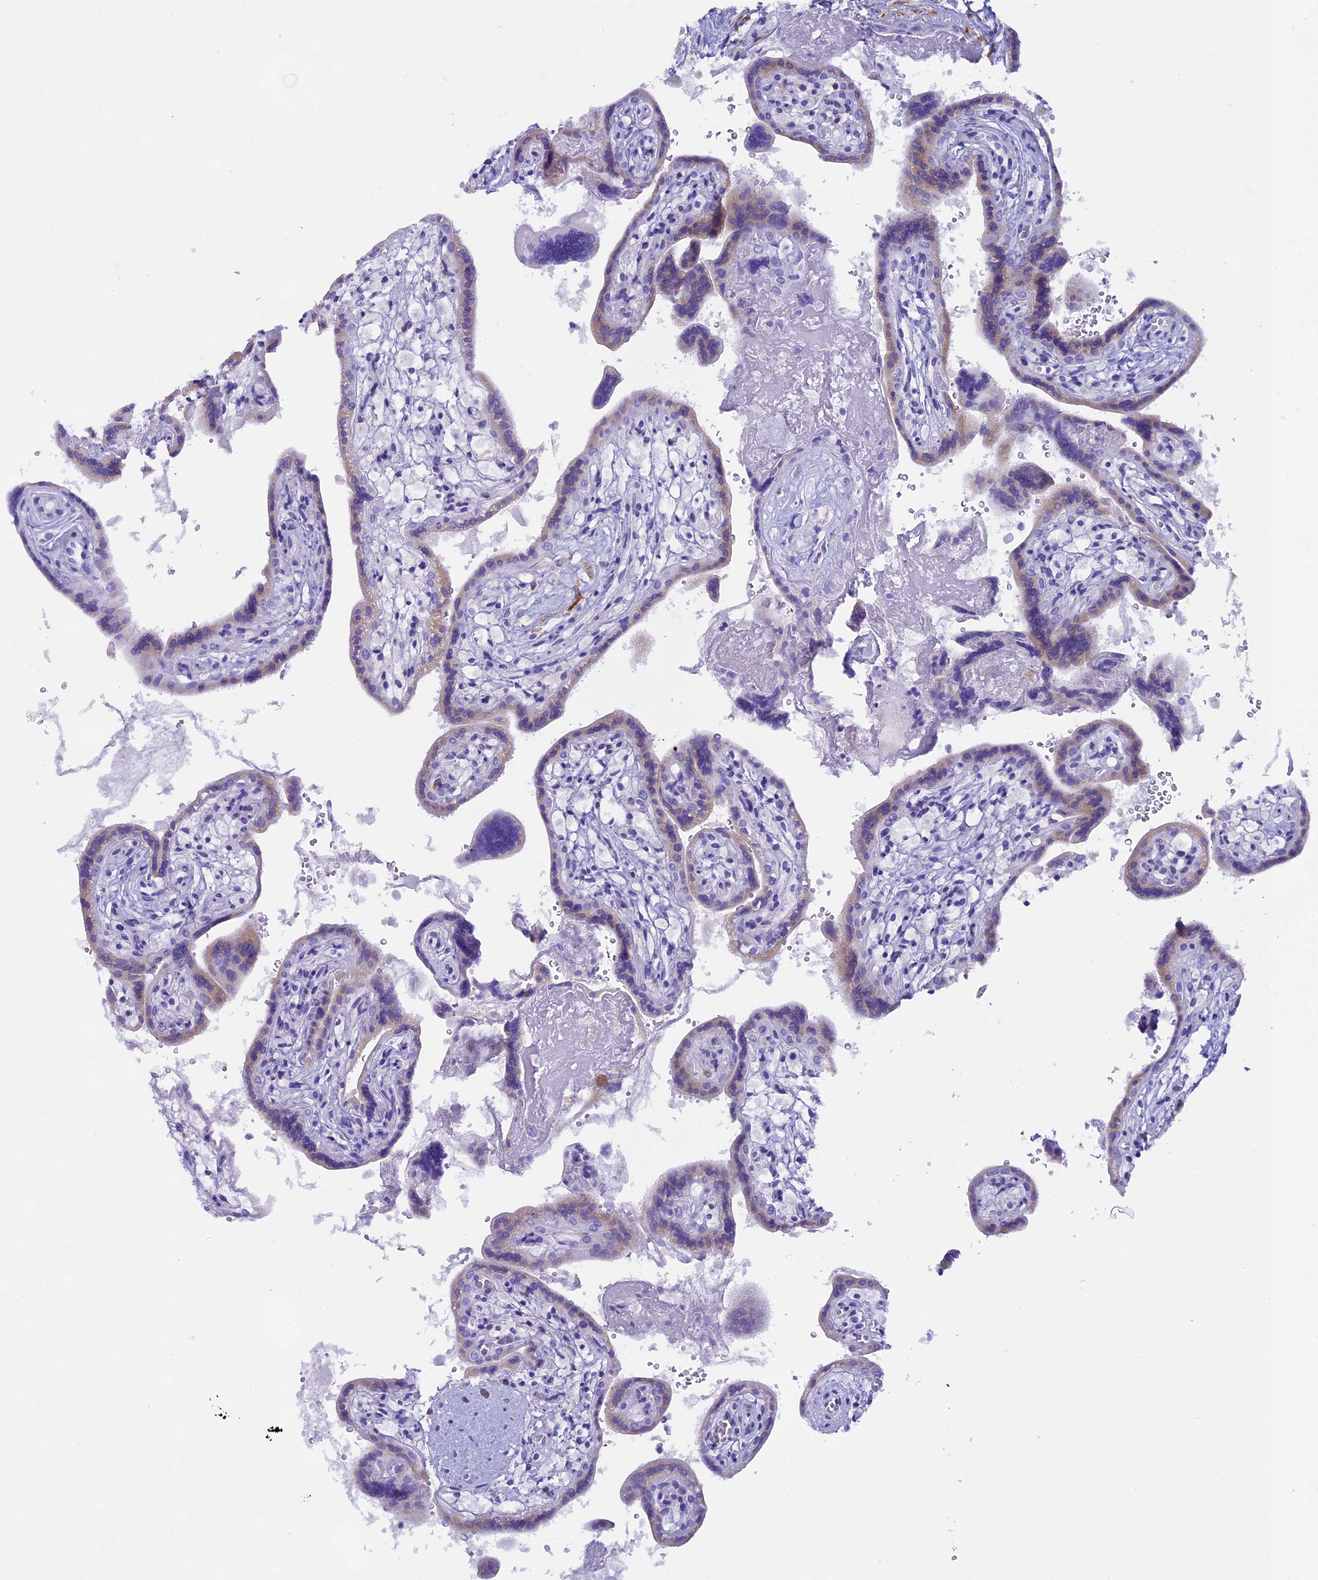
{"staining": {"intensity": "moderate", "quantity": "25%-75%", "location": "cytoplasmic/membranous"}, "tissue": "placenta", "cell_type": "Trophoblastic cells", "image_type": "normal", "snomed": [{"axis": "morphology", "description": "Normal tissue, NOS"}, {"axis": "topography", "description": "Placenta"}], "caption": "A medium amount of moderate cytoplasmic/membranous staining is appreciated in approximately 25%-75% of trophoblastic cells in unremarkable placenta. (Stains: DAB in brown, nuclei in blue, Microscopy: brightfield microscopy at high magnification).", "gene": "FKBP11", "patient": {"sex": "female", "age": 37}}